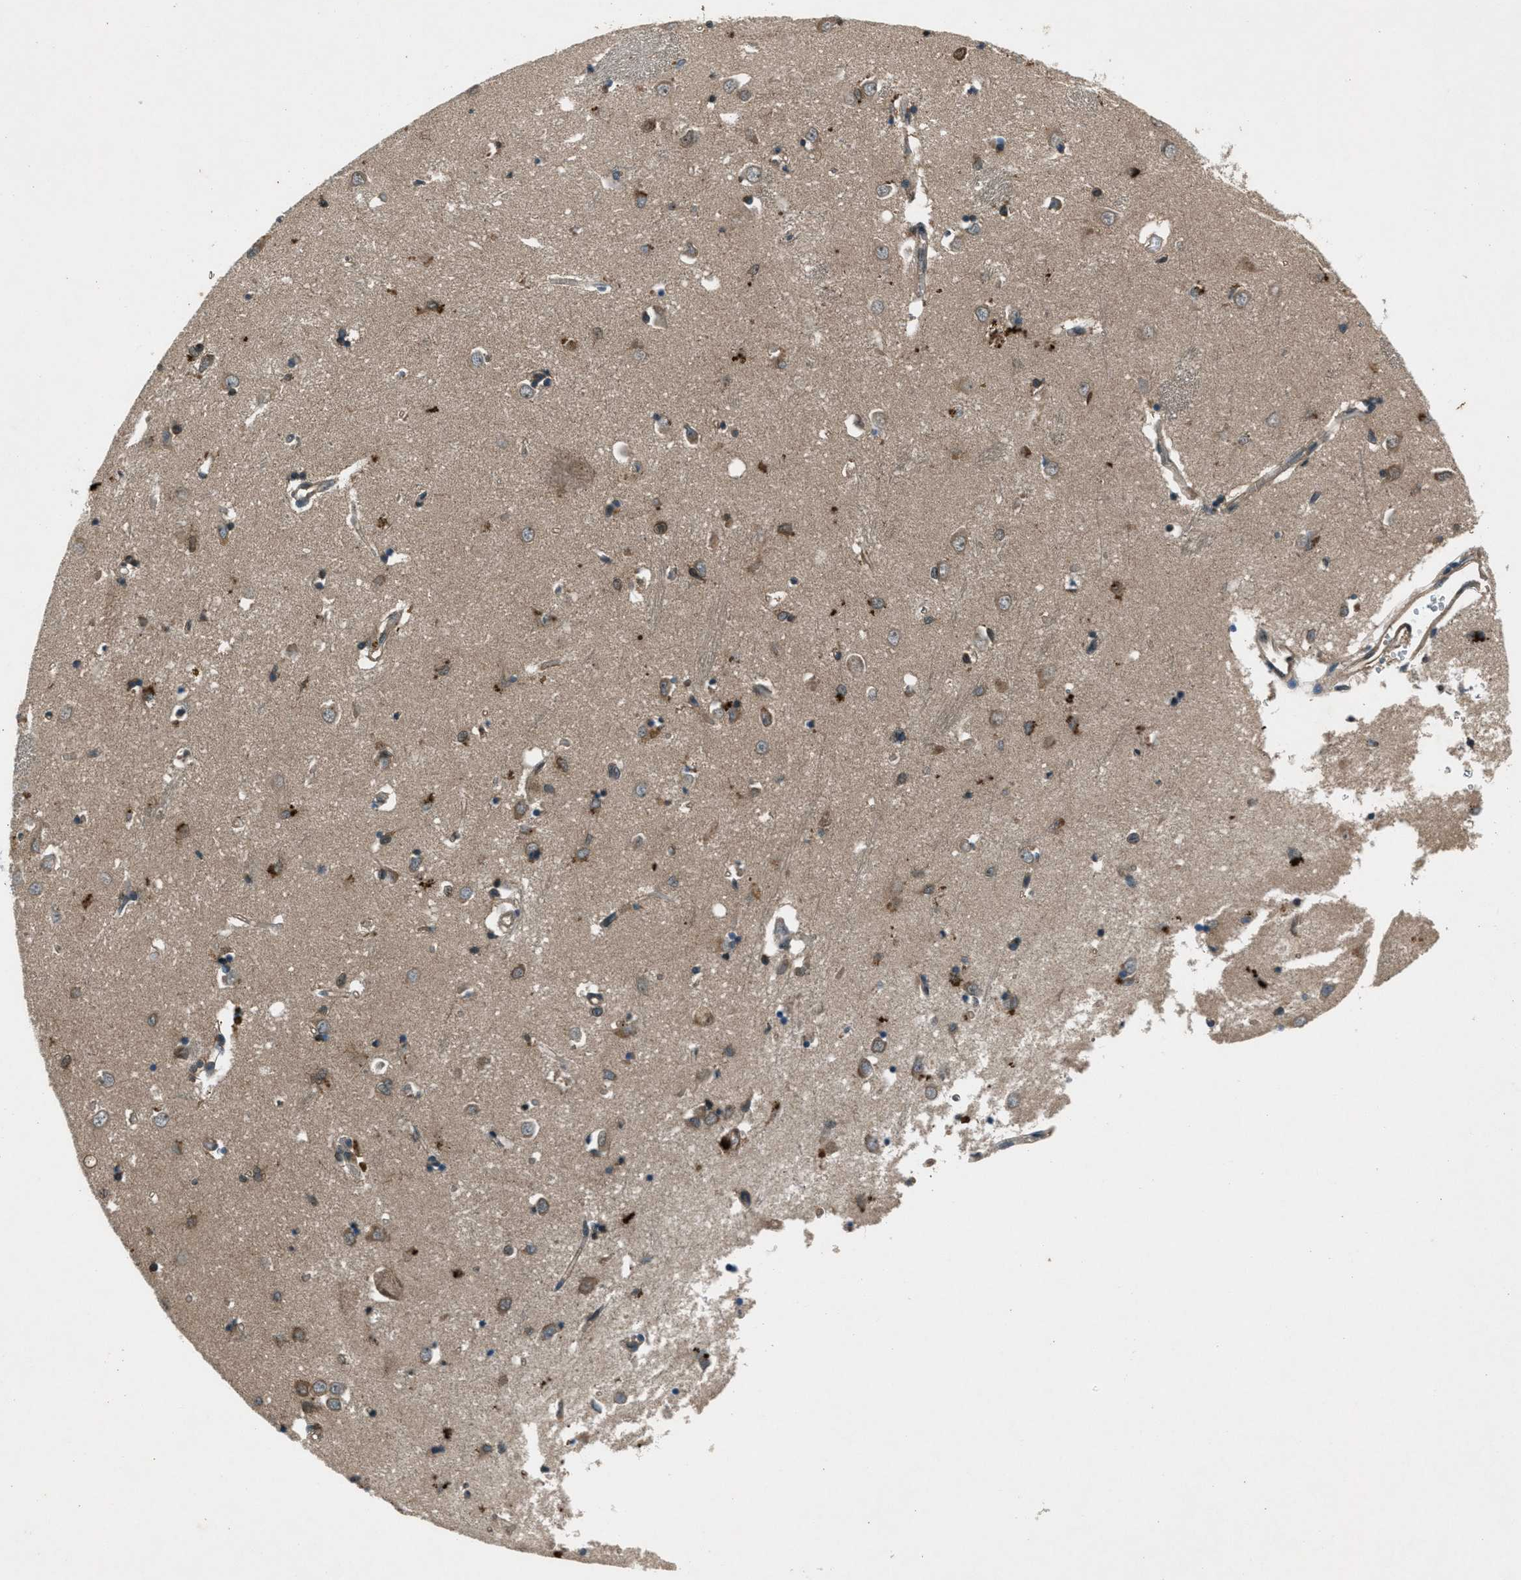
{"staining": {"intensity": "moderate", "quantity": "<25%", "location": "cytoplasmic/membranous"}, "tissue": "caudate", "cell_type": "Glial cells", "image_type": "normal", "snomed": [{"axis": "morphology", "description": "Normal tissue, NOS"}, {"axis": "topography", "description": "Lateral ventricle wall"}], "caption": "A micrograph showing moderate cytoplasmic/membranous expression in approximately <25% of glial cells in unremarkable caudate, as visualized by brown immunohistochemical staining.", "gene": "EPSTI1", "patient": {"sex": "female", "age": 19}}